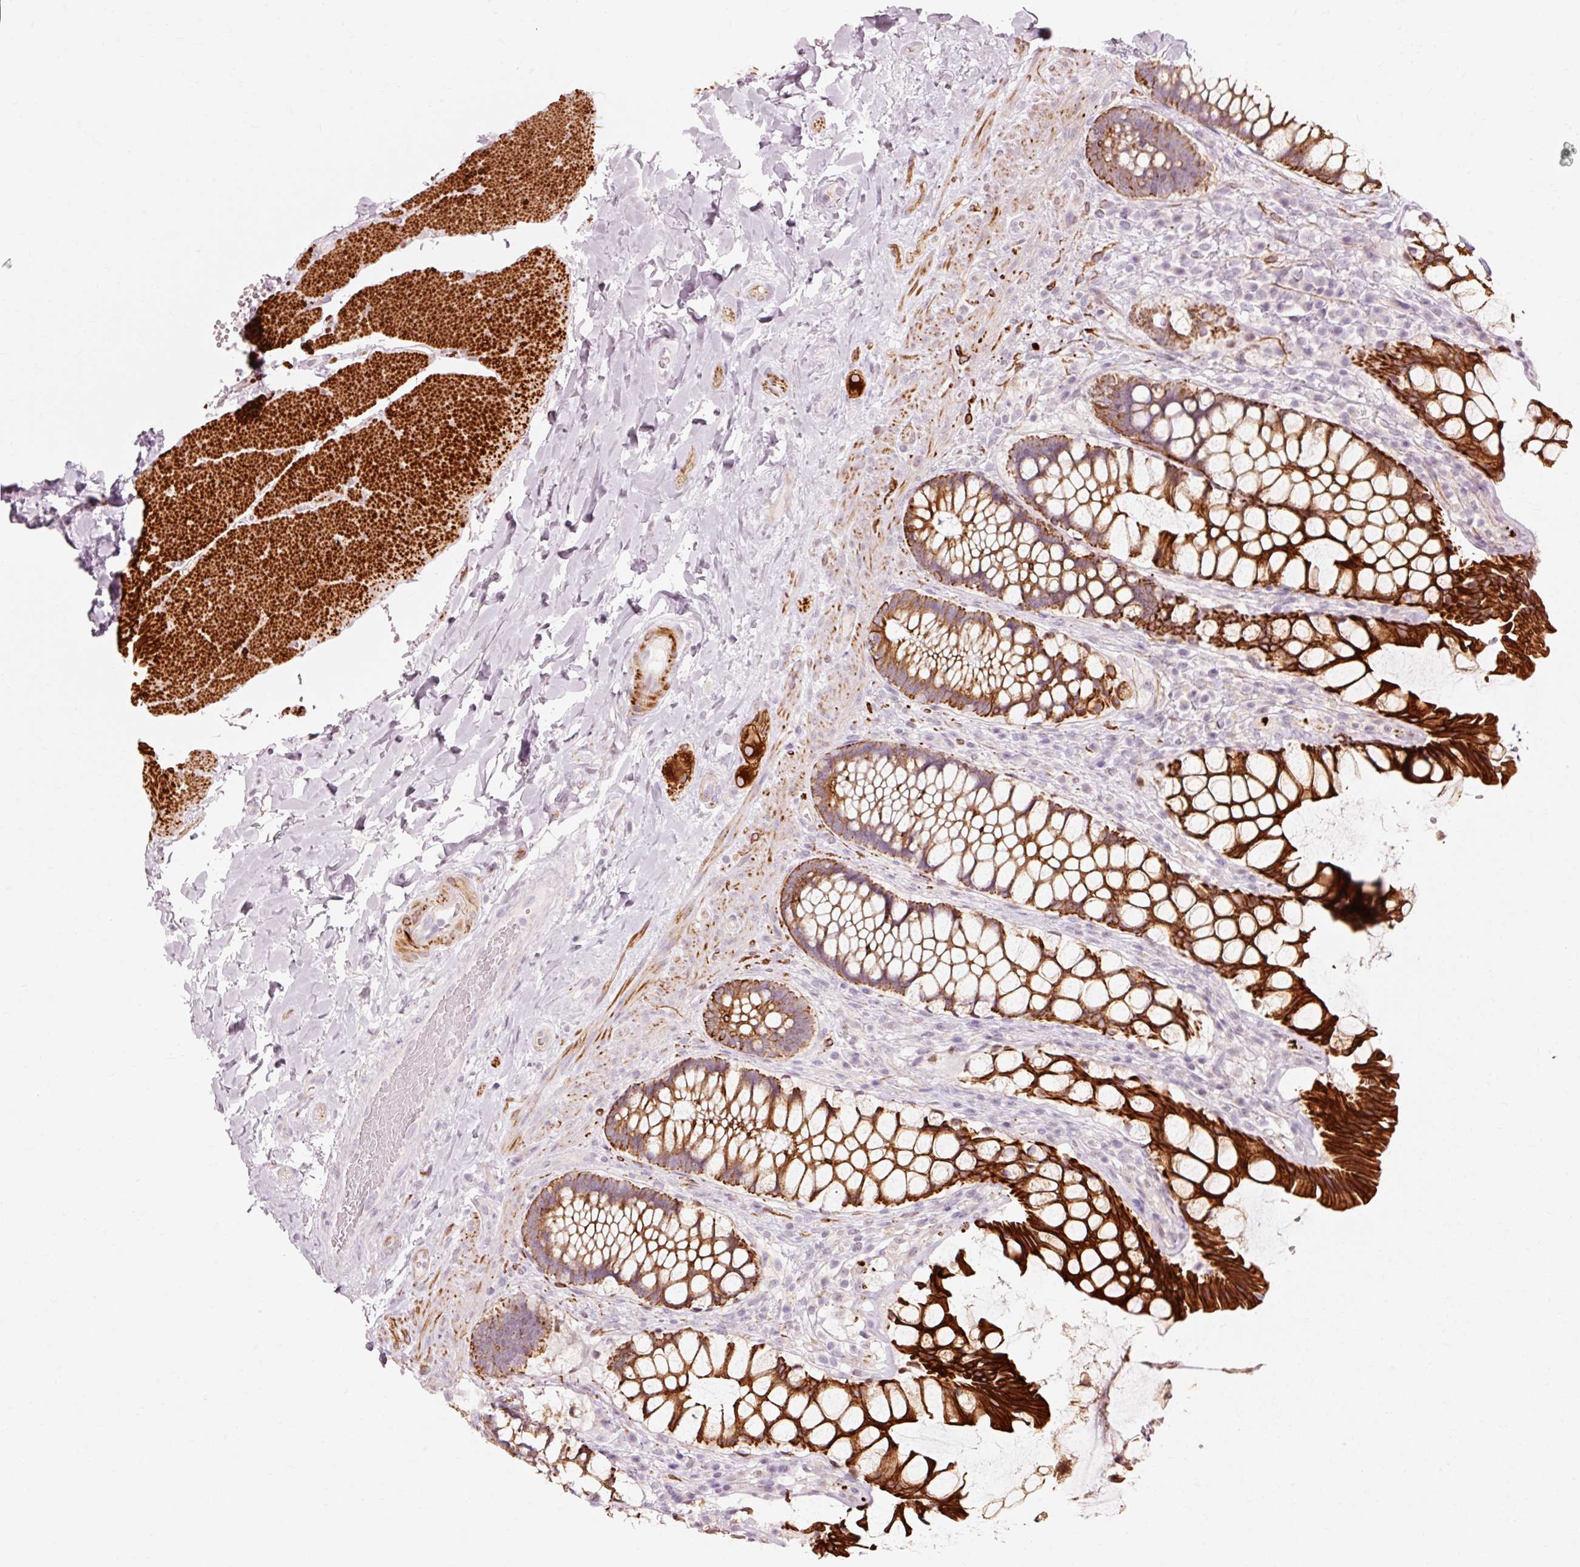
{"staining": {"intensity": "strong", "quantity": ">75%", "location": "cytoplasmic/membranous"}, "tissue": "rectum", "cell_type": "Glandular cells", "image_type": "normal", "snomed": [{"axis": "morphology", "description": "Normal tissue, NOS"}, {"axis": "topography", "description": "Rectum"}], "caption": "Human rectum stained for a protein (brown) reveals strong cytoplasmic/membranous positive expression in approximately >75% of glandular cells.", "gene": "TRIM73", "patient": {"sex": "female", "age": 58}}